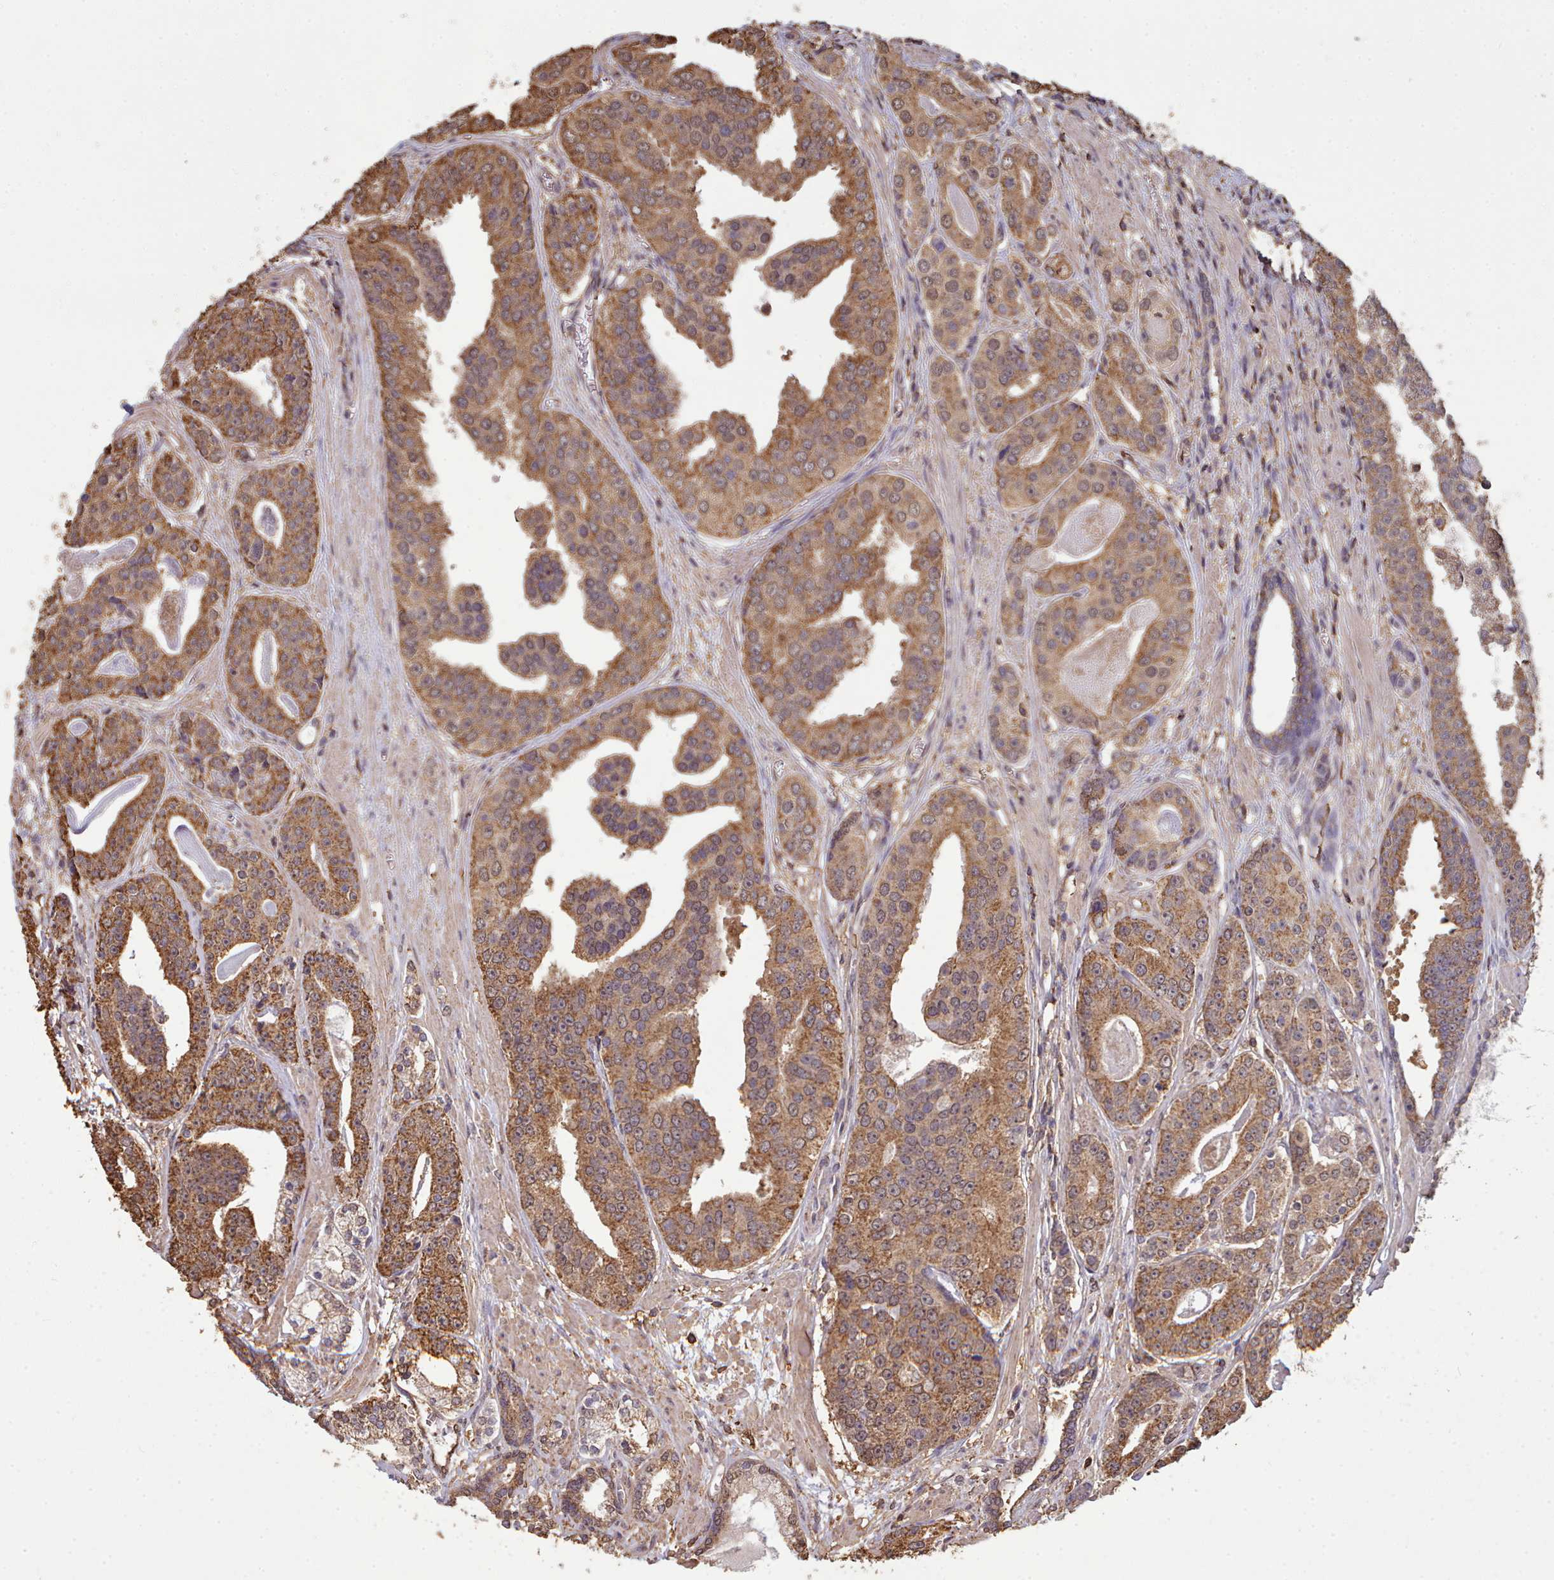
{"staining": {"intensity": "moderate", "quantity": ">75%", "location": "cytoplasmic/membranous"}, "tissue": "prostate cancer", "cell_type": "Tumor cells", "image_type": "cancer", "snomed": [{"axis": "morphology", "description": "Adenocarcinoma, High grade"}, {"axis": "topography", "description": "Prostate"}], "caption": "Immunohistochemical staining of human adenocarcinoma (high-grade) (prostate) displays medium levels of moderate cytoplasmic/membranous staining in about >75% of tumor cells. The protein is shown in brown color, while the nuclei are stained blue.", "gene": "METRN", "patient": {"sex": "male", "age": 71}}